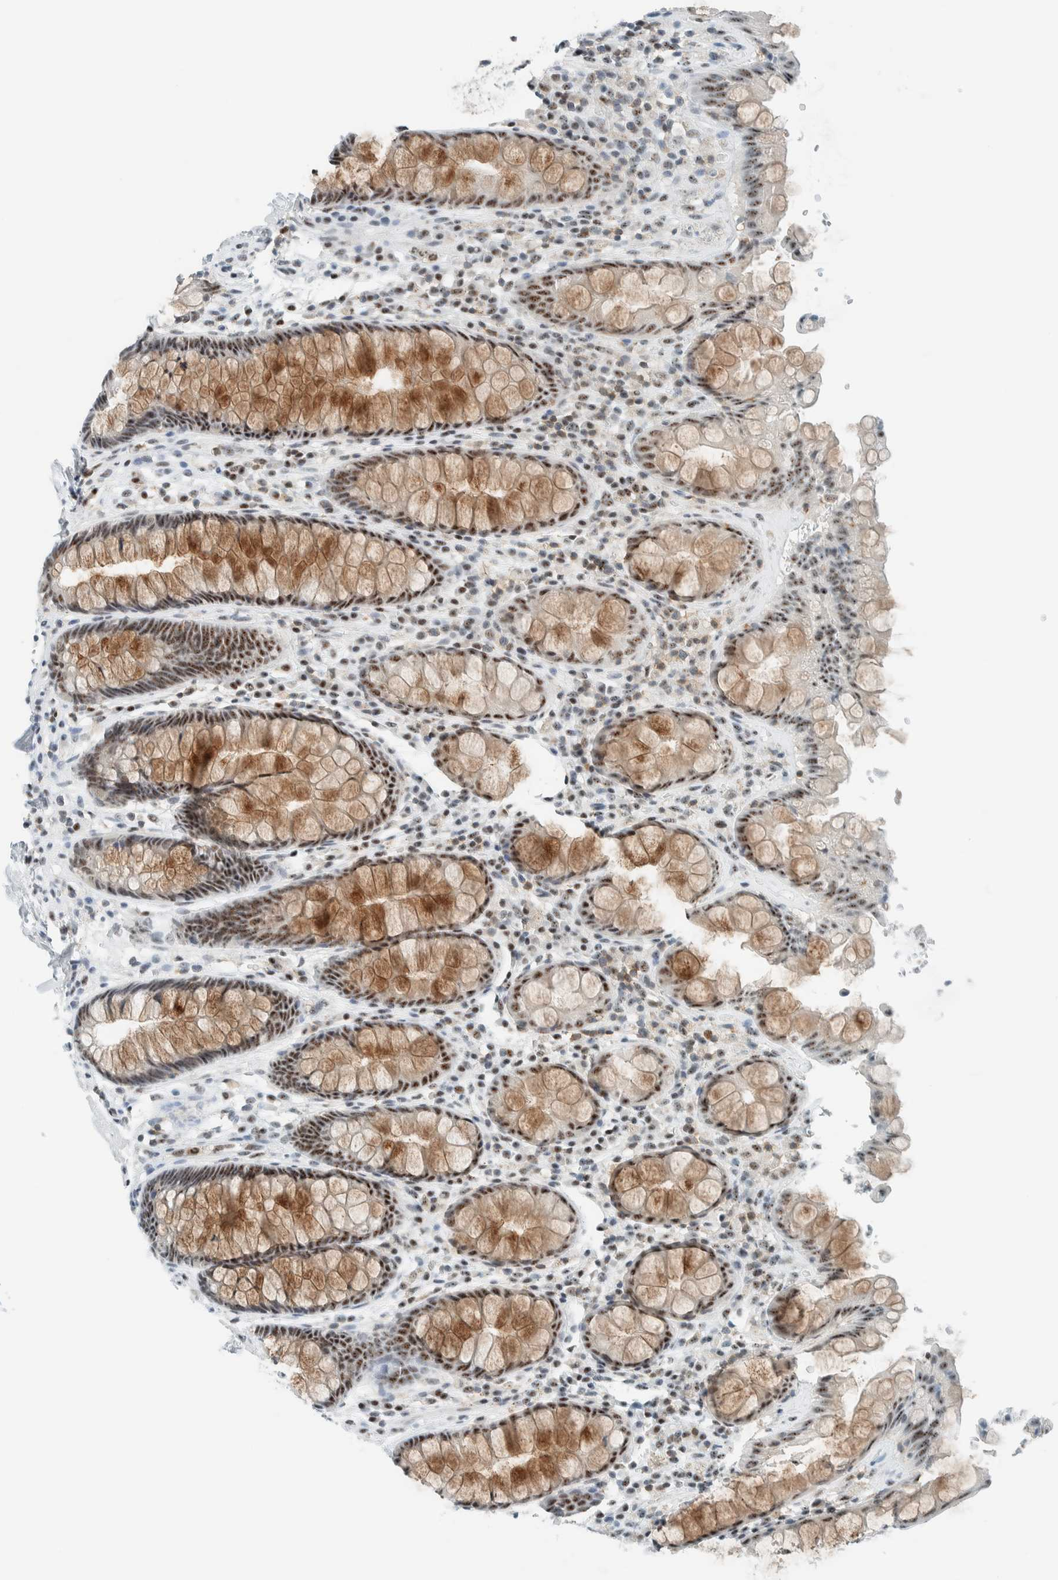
{"staining": {"intensity": "moderate", "quantity": ">75%", "location": "cytoplasmic/membranous,nuclear"}, "tissue": "rectum", "cell_type": "Glandular cells", "image_type": "normal", "snomed": [{"axis": "morphology", "description": "Normal tissue, NOS"}, {"axis": "topography", "description": "Rectum"}], "caption": "A brown stain highlights moderate cytoplasmic/membranous,nuclear staining of a protein in glandular cells of benign human rectum.", "gene": "CYSRT1", "patient": {"sex": "male", "age": 64}}